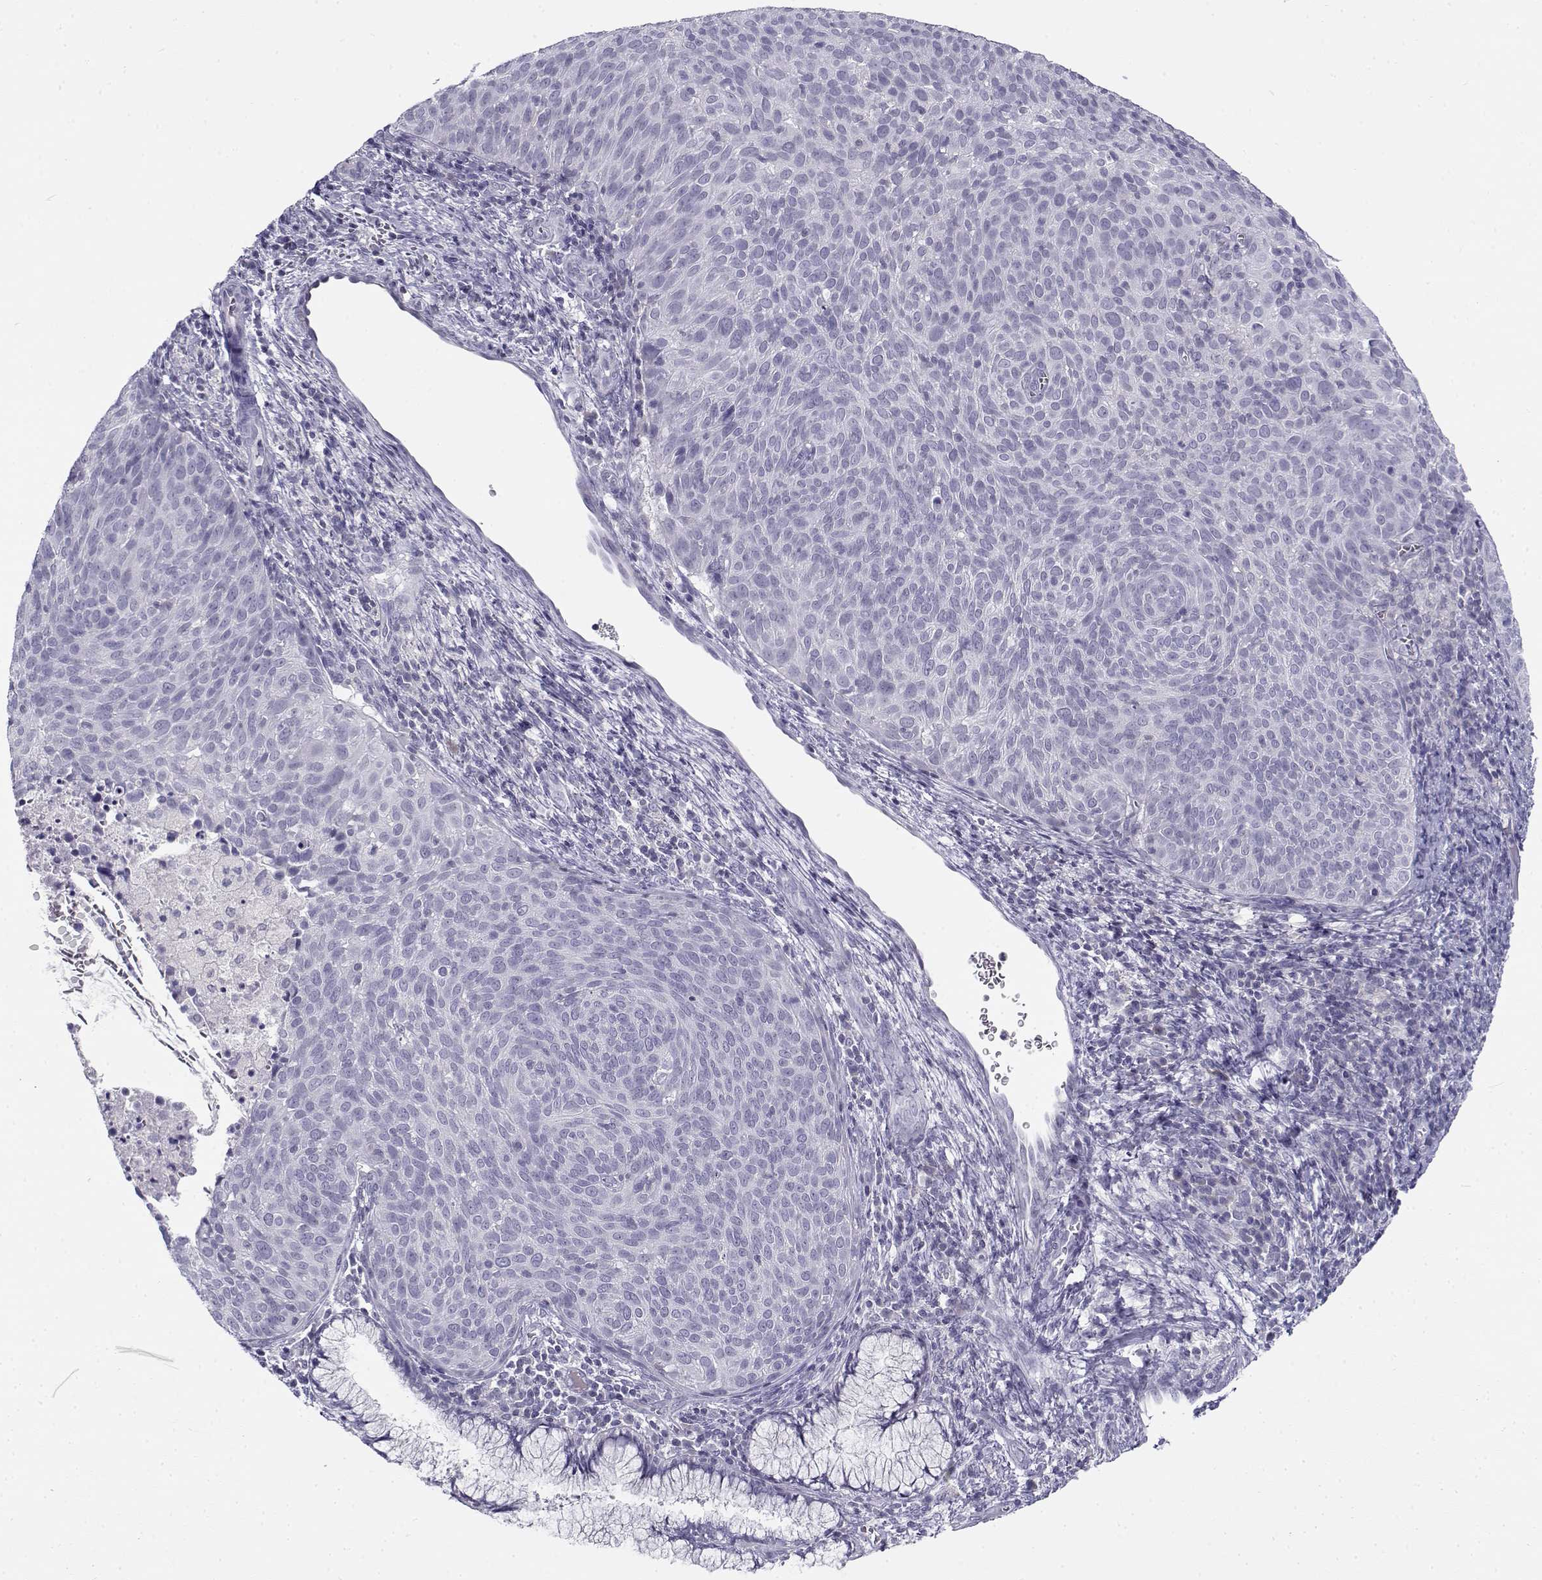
{"staining": {"intensity": "negative", "quantity": "none", "location": "none"}, "tissue": "cervical cancer", "cell_type": "Tumor cells", "image_type": "cancer", "snomed": [{"axis": "morphology", "description": "Squamous cell carcinoma, NOS"}, {"axis": "topography", "description": "Cervix"}], "caption": "Immunohistochemistry of human cervical cancer shows no positivity in tumor cells.", "gene": "FAM166A", "patient": {"sex": "female", "age": 39}}